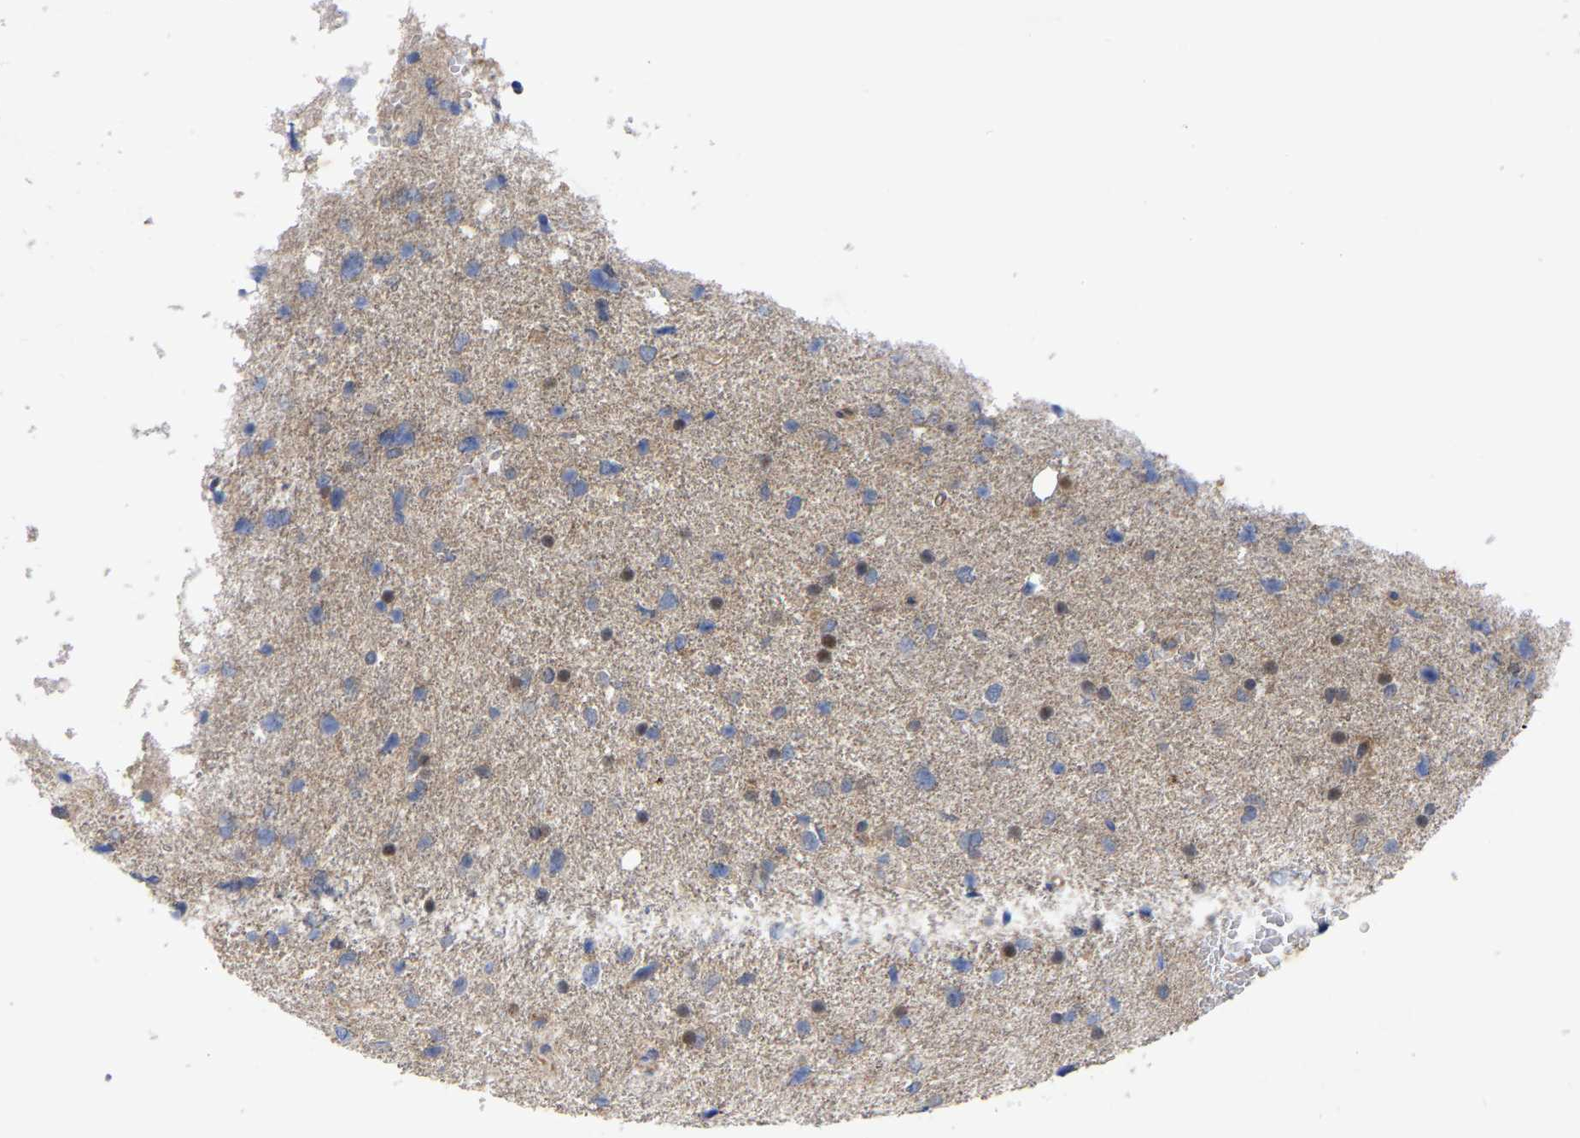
{"staining": {"intensity": "negative", "quantity": "none", "location": "none"}, "tissue": "glioma", "cell_type": "Tumor cells", "image_type": "cancer", "snomed": [{"axis": "morphology", "description": "Glioma, malignant, Low grade"}, {"axis": "topography", "description": "Brain"}], "caption": "Malignant glioma (low-grade) was stained to show a protein in brown. There is no significant positivity in tumor cells. The staining was performed using DAB to visualize the protein expression in brown, while the nuclei were stained in blue with hematoxylin (Magnification: 20x).", "gene": "TCP1", "patient": {"sex": "female", "age": 37}}